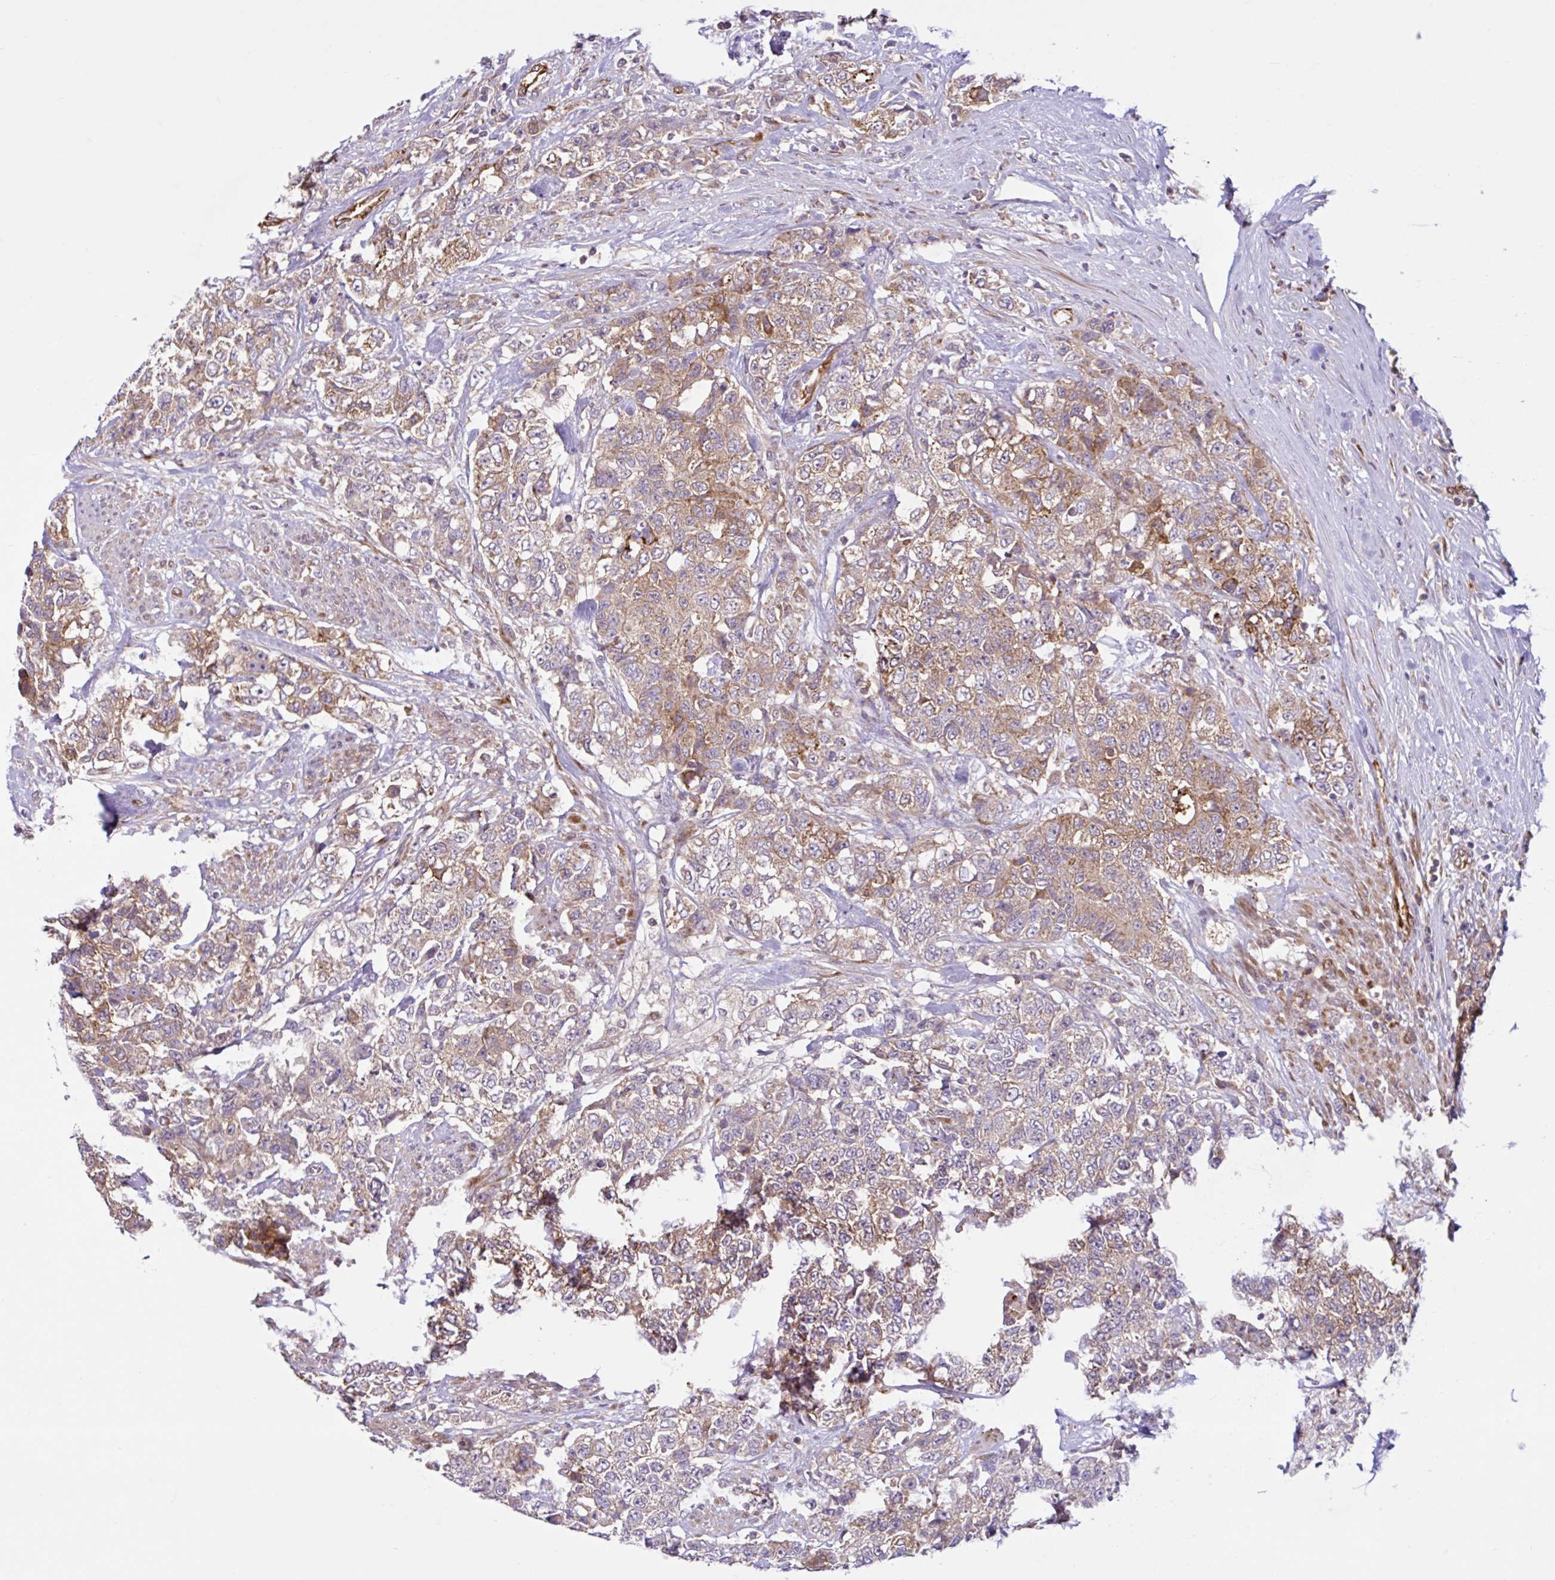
{"staining": {"intensity": "moderate", "quantity": ">75%", "location": "cytoplasmic/membranous"}, "tissue": "urothelial cancer", "cell_type": "Tumor cells", "image_type": "cancer", "snomed": [{"axis": "morphology", "description": "Urothelial carcinoma, High grade"}, {"axis": "topography", "description": "Urinary bladder"}], "caption": "Human urothelial carcinoma (high-grade) stained with a brown dye exhibits moderate cytoplasmic/membranous positive expression in about >75% of tumor cells.", "gene": "NTPCR", "patient": {"sex": "female", "age": 78}}